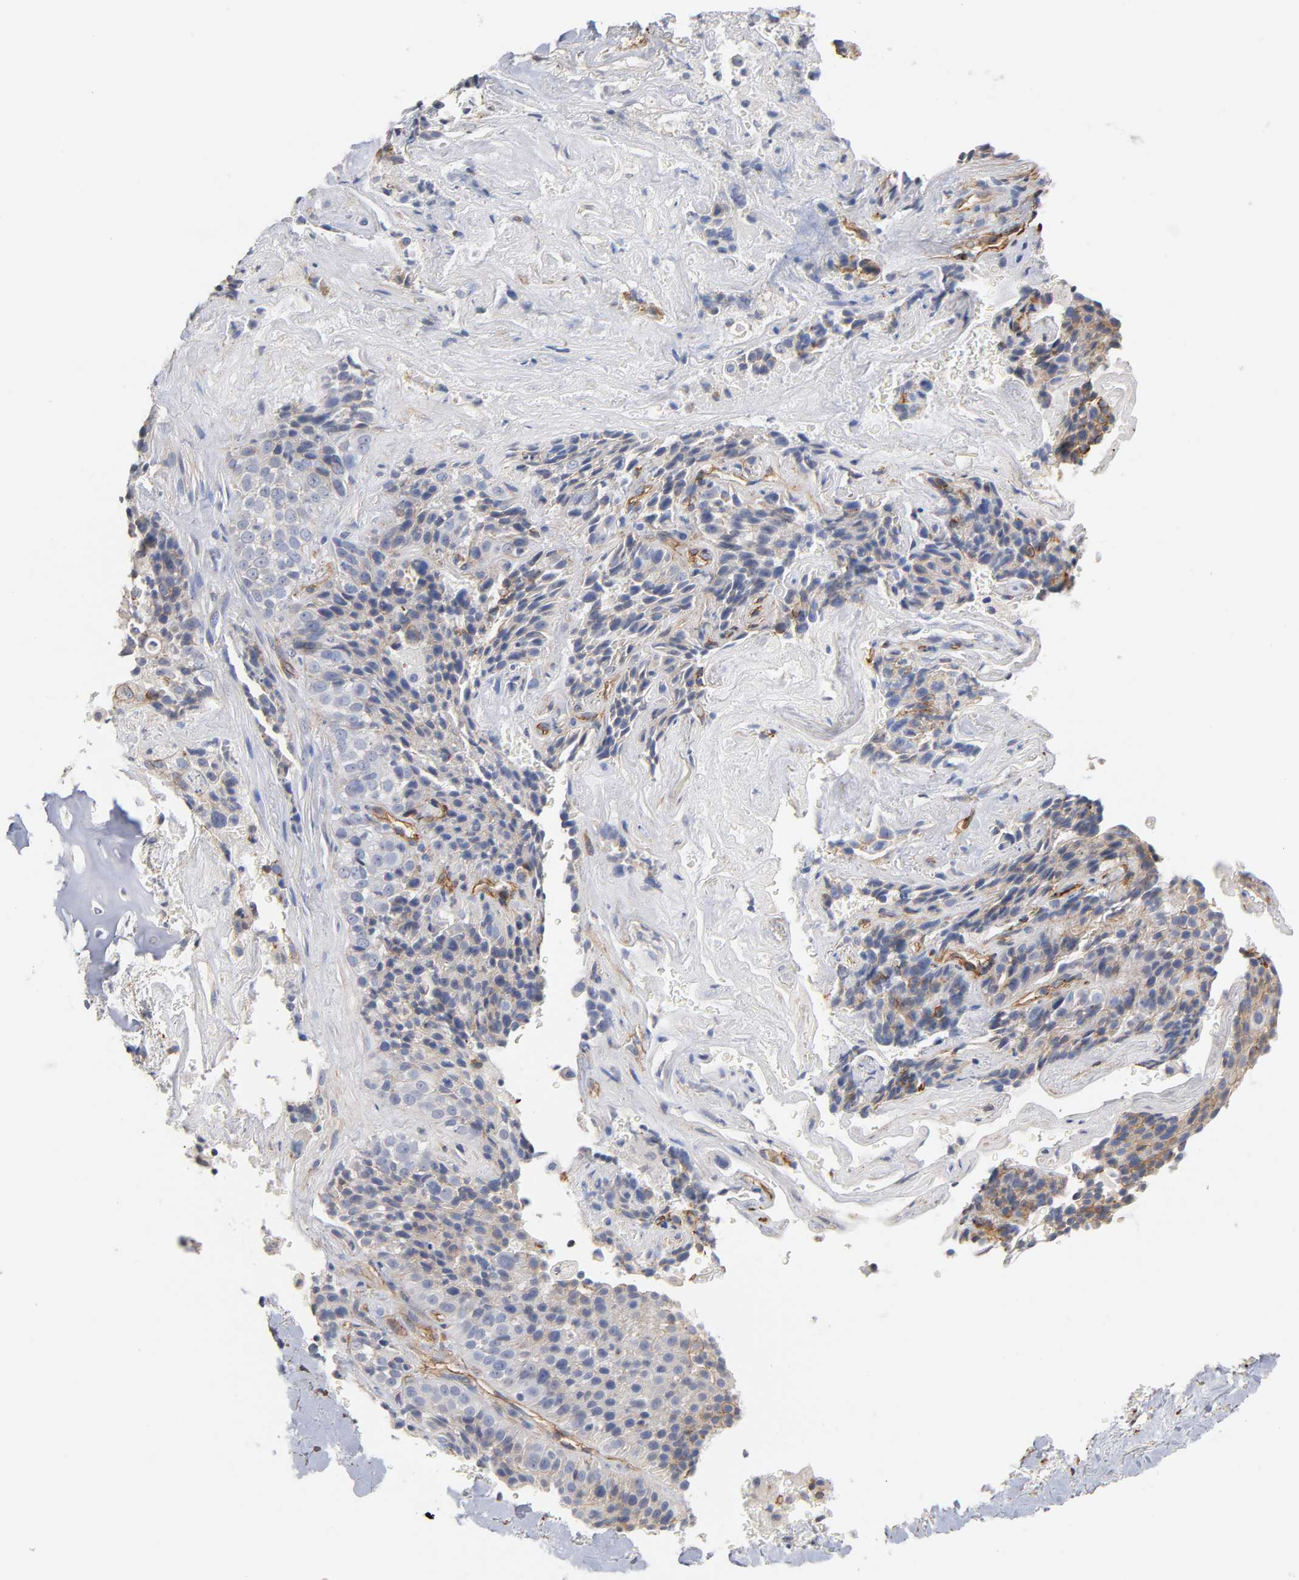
{"staining": {"intensity": "weak", "quantity": "25%-75%", "location": "cytoplasmic/membranous"}, "tissue": "lung cancer", "cell_type": "Tumor cells", "image_type": "cancer", "snomed": [{"axis": "morphology", "description": "Squamous cell carcinoma, NOS"}, {"axis": "topography", "description": "Lung"}], "caption": "An image showing weak cytoplasmic/membranous staining in approximately 25%-75% of tumor cells in squamous cell carcinoma (lung), as visualized by brown immunohistochemical staining.", "gene": "SPTAN1", "patient": {"sex": "male", "age": 54}}